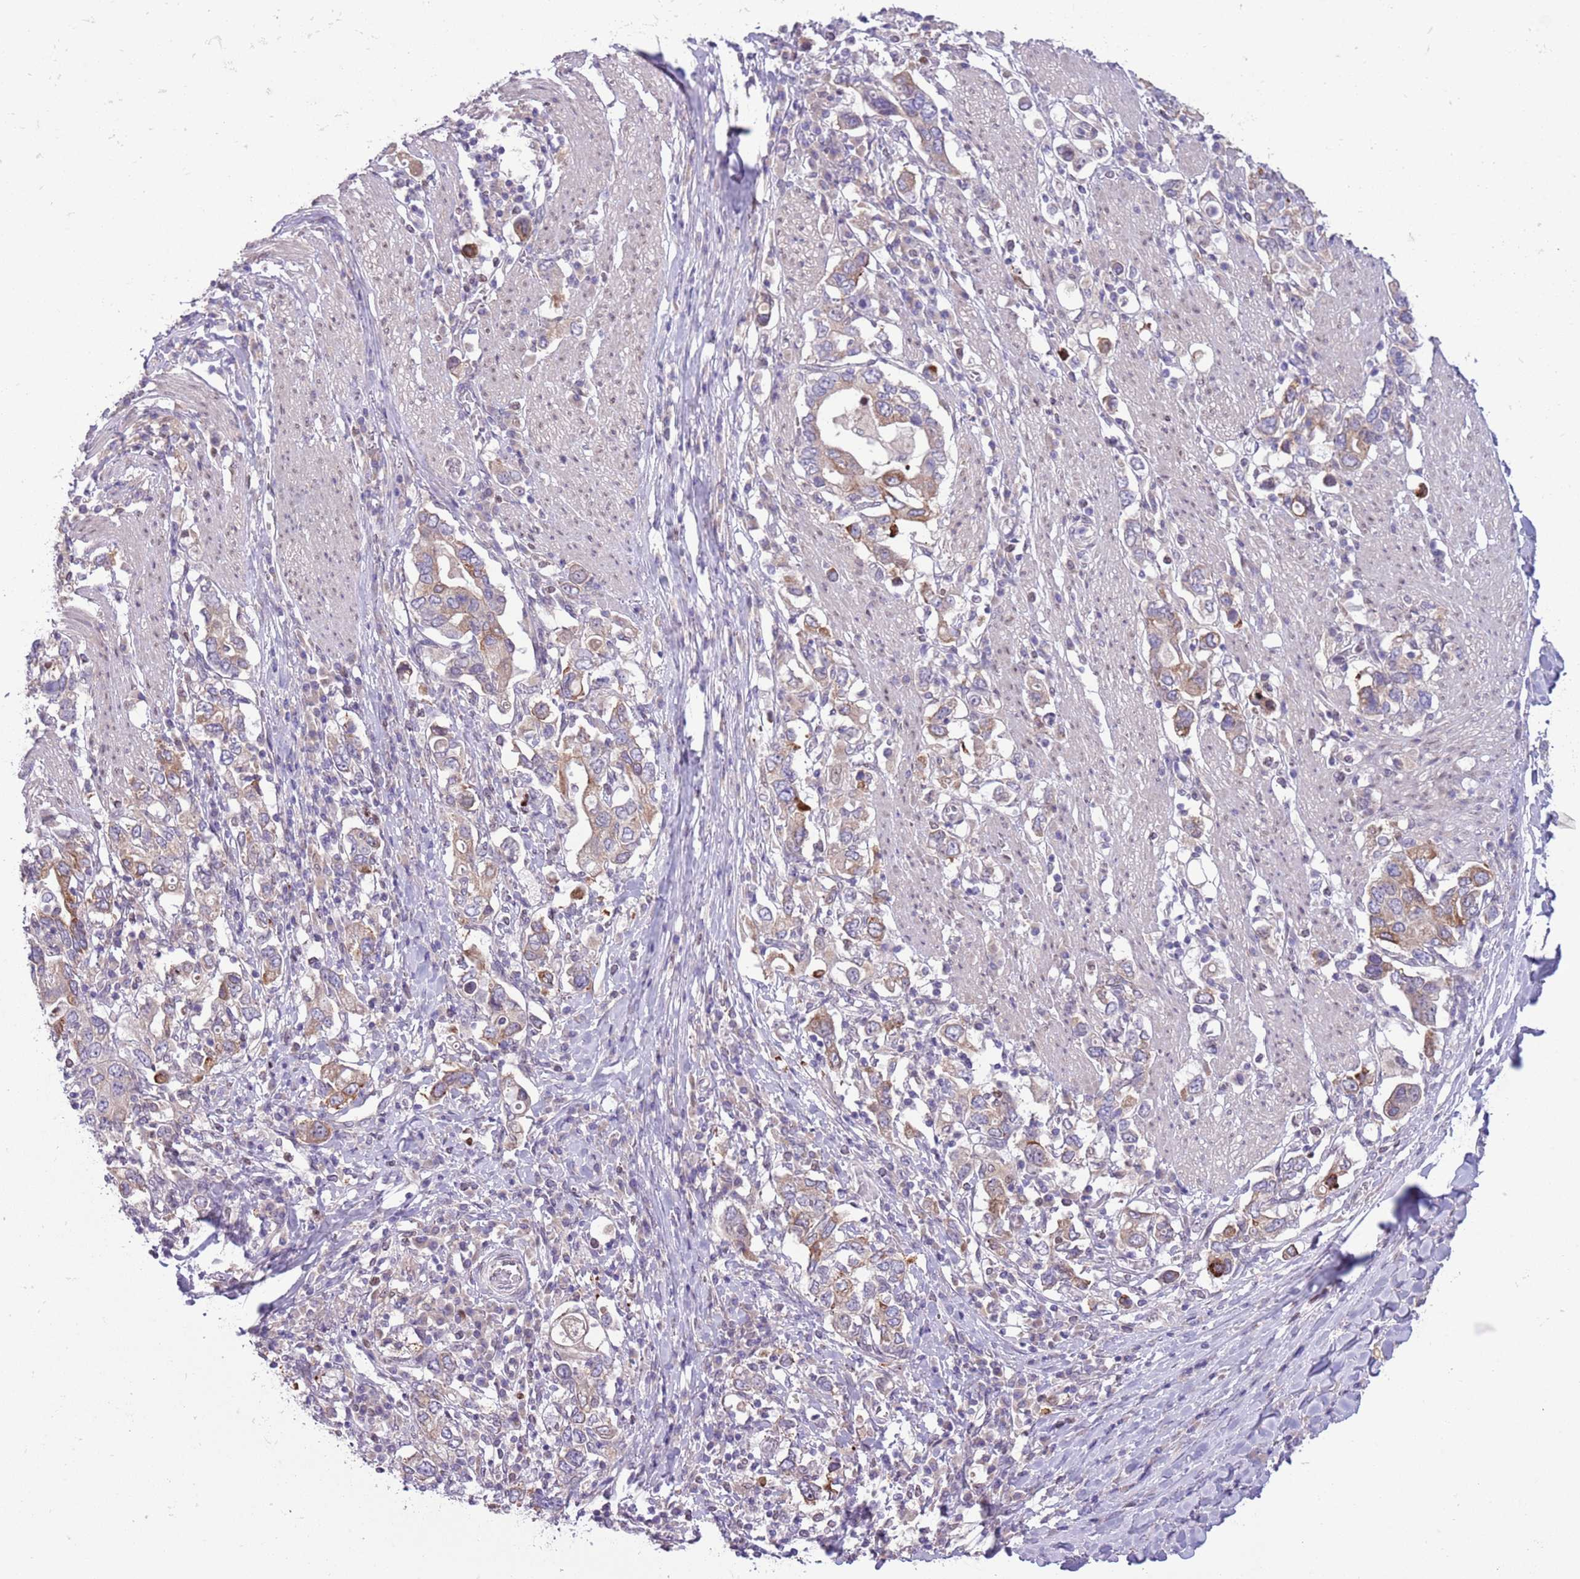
{"staining": {"intensity": "weak", "quantity": "25%-75%", "location": "cytoplasmic/membranous"}, "tissue": "stomach cancer", "cell_type": "Tumor cells", "image_type": "cancer", "snomed": [{"axis": "morphology", "description": "Adenocarcinoma, NOS"}, {"axis": "topography", "description": "Stomach, upper"}, {"axis": "topography", "description": "Stomach"}], "caption": "Stomach adenocarcinoma tissue shows weak cytoplasmic/membranous staining in approximately 25%-75% of tumor cells, visualized by immunohistochemistry.", "gene": "CCND2", "patient": {"sex": "male", "age": 62}}